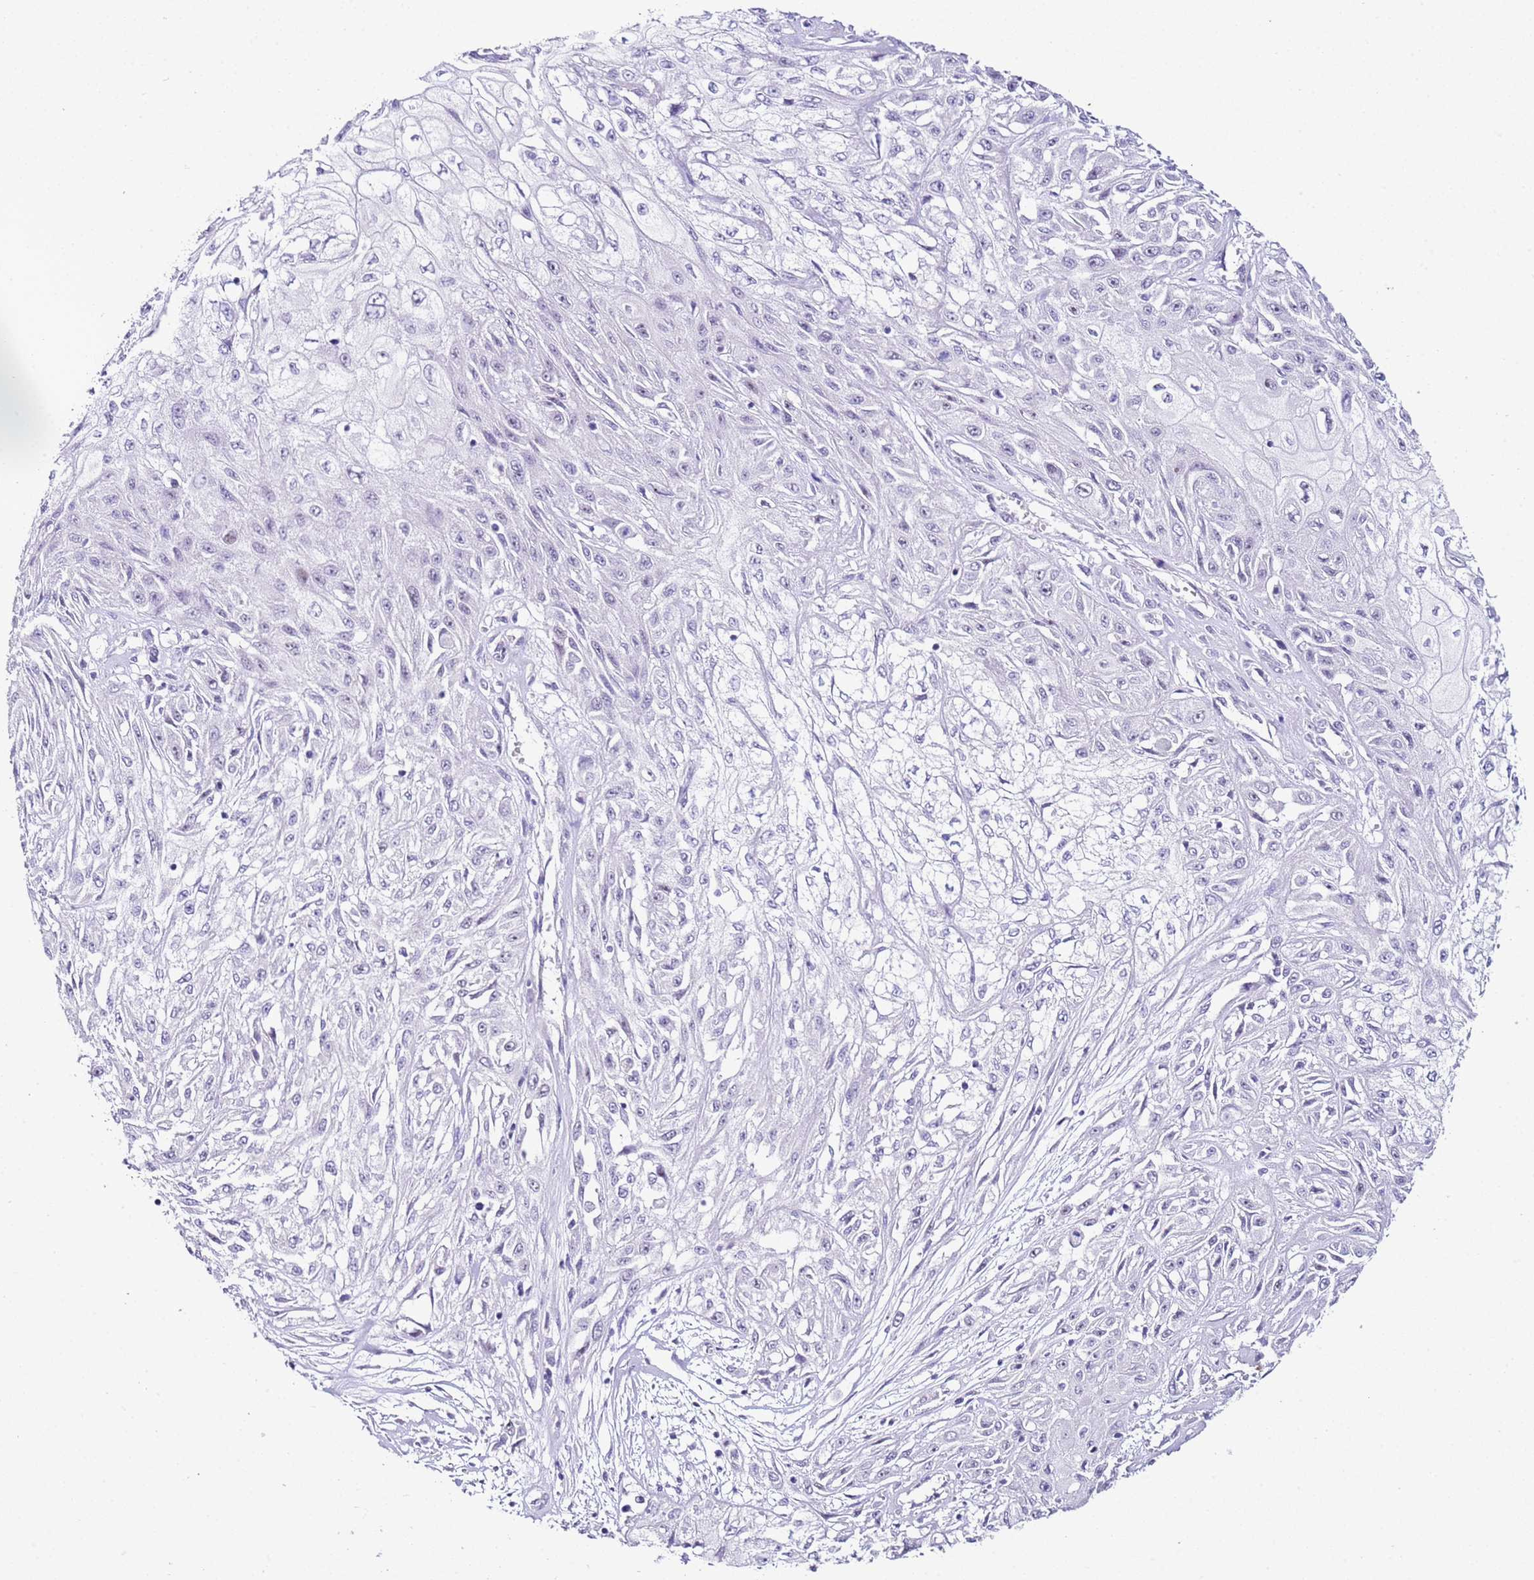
{"staining": {"intensity": "negative", "quantity": "none", "location": "none"}, "tissue": "skin cancer", "cell_type": "Tumor cells", "image_type": "cancer", "snomed": [{"axis": "morphology", "description": "Squamous cell carcinoma, NOS"}, {"axis": "morphology", "description": "Squamous cell carcinoma, metastatic, NOS"}, {"axis": "topography", "description": "Skin"}, {"axis": "topography", "description": "Lymph node"}], "caption": "Immunohistochemistry (IHC) photomicrograph of neoplastic tissue: skin cancer stained with DAB (3,3'-diaminobenzidine) reveals no significant protein positivity in tumor cells.", "gene": "HGD", "patient": {"sex": "male", "age": 75}}